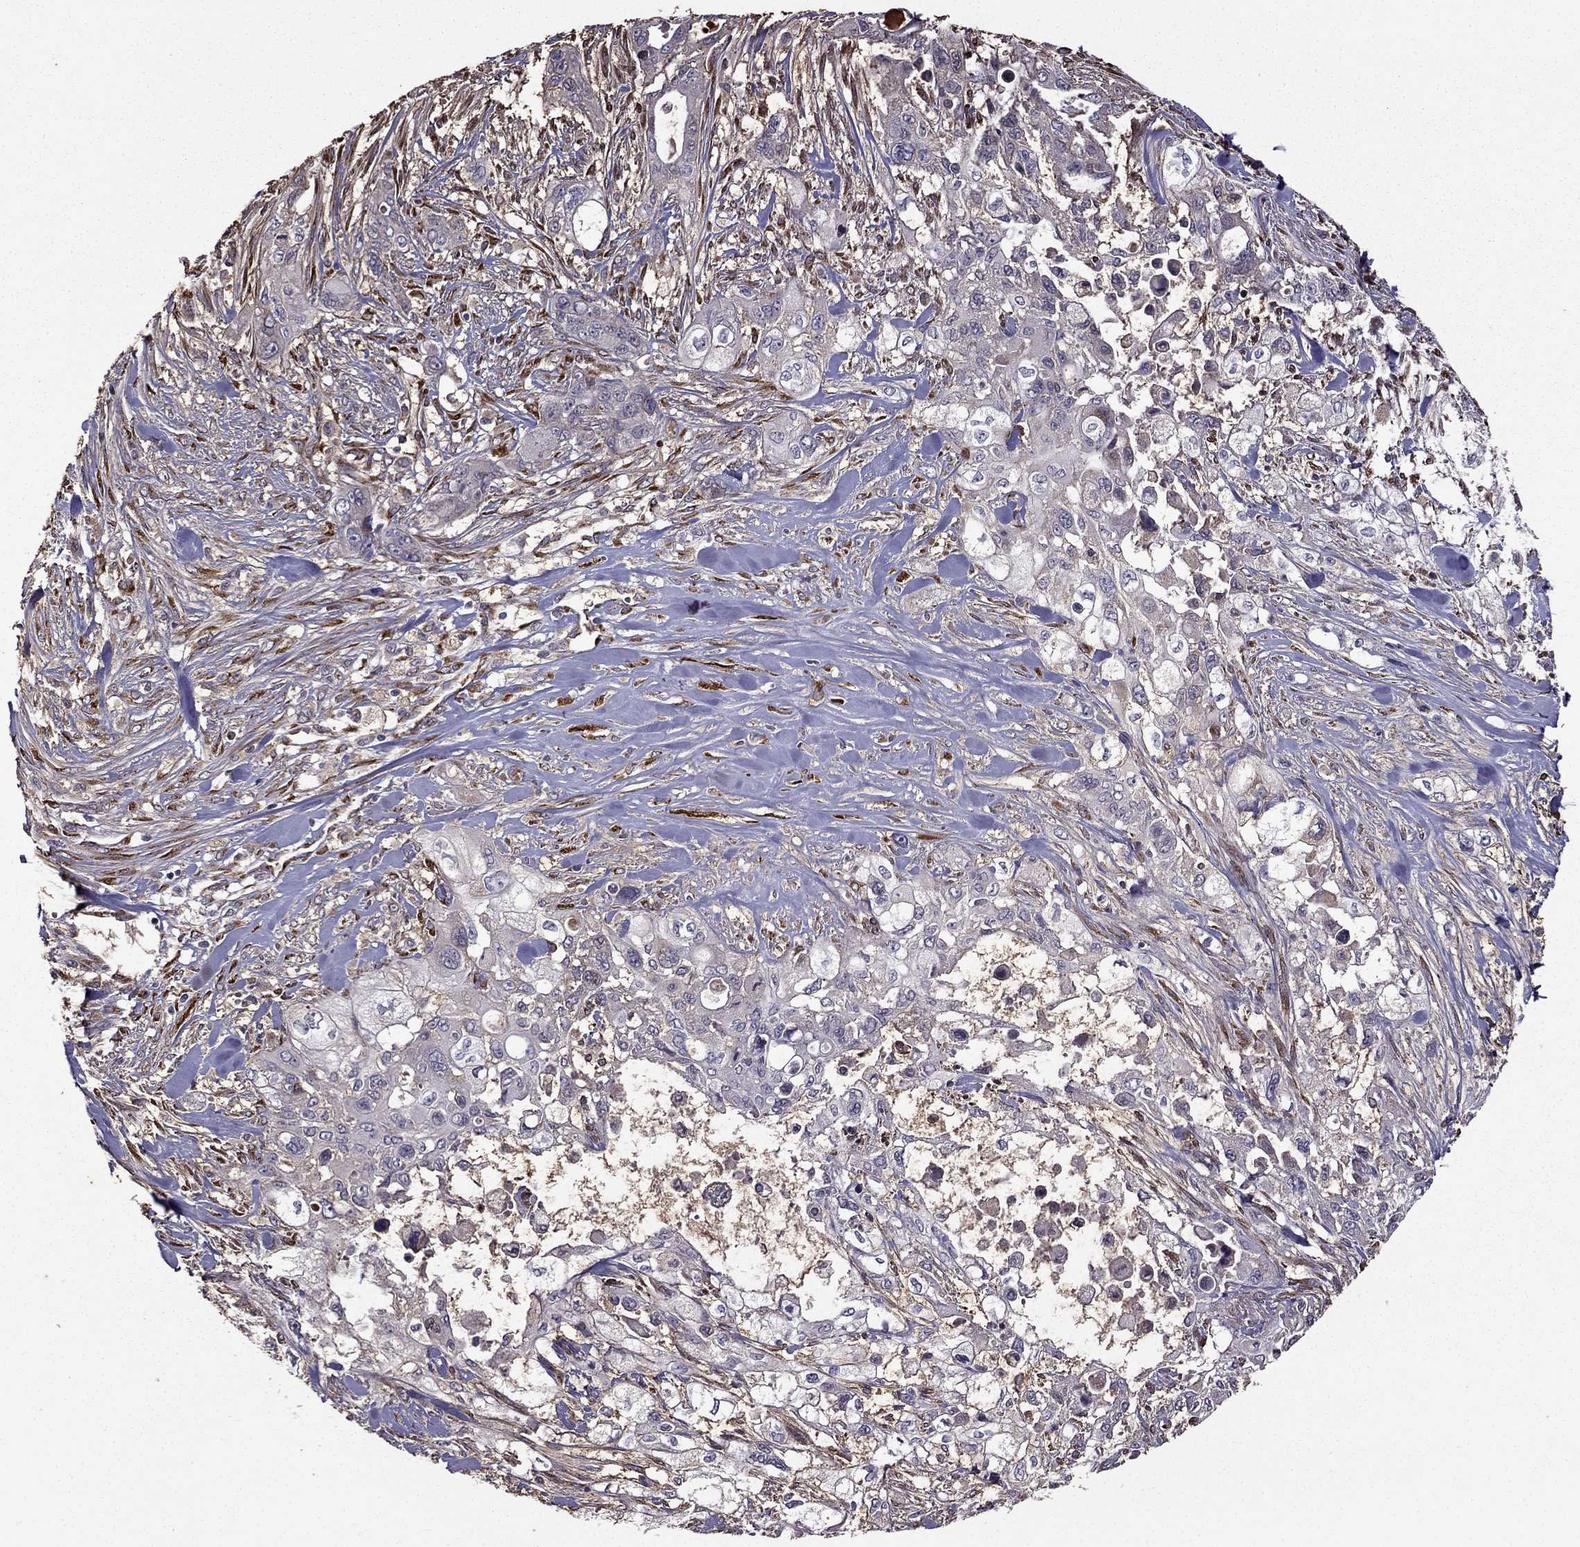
{"staining": {"intensity": "negative", "quantity": "none", "location": "none"}, "tissue": "pancreatic cancer", "cell_type": "Tumor cells", "image_type": "cancer", "snomed": [{"axis": "morphology", "description": "Adenocarcinoma, NOS"}, {"axis": "topography", "description": "Pancreas"}], "caption": "IHC histopathology image of neoplastic tissue: human pancreatic adenocarcinoma stained with DAB displays no significant protein expression in tumor cells.", "gene": "IKBIP", "patient": {"sex": "male", "age": 47}}